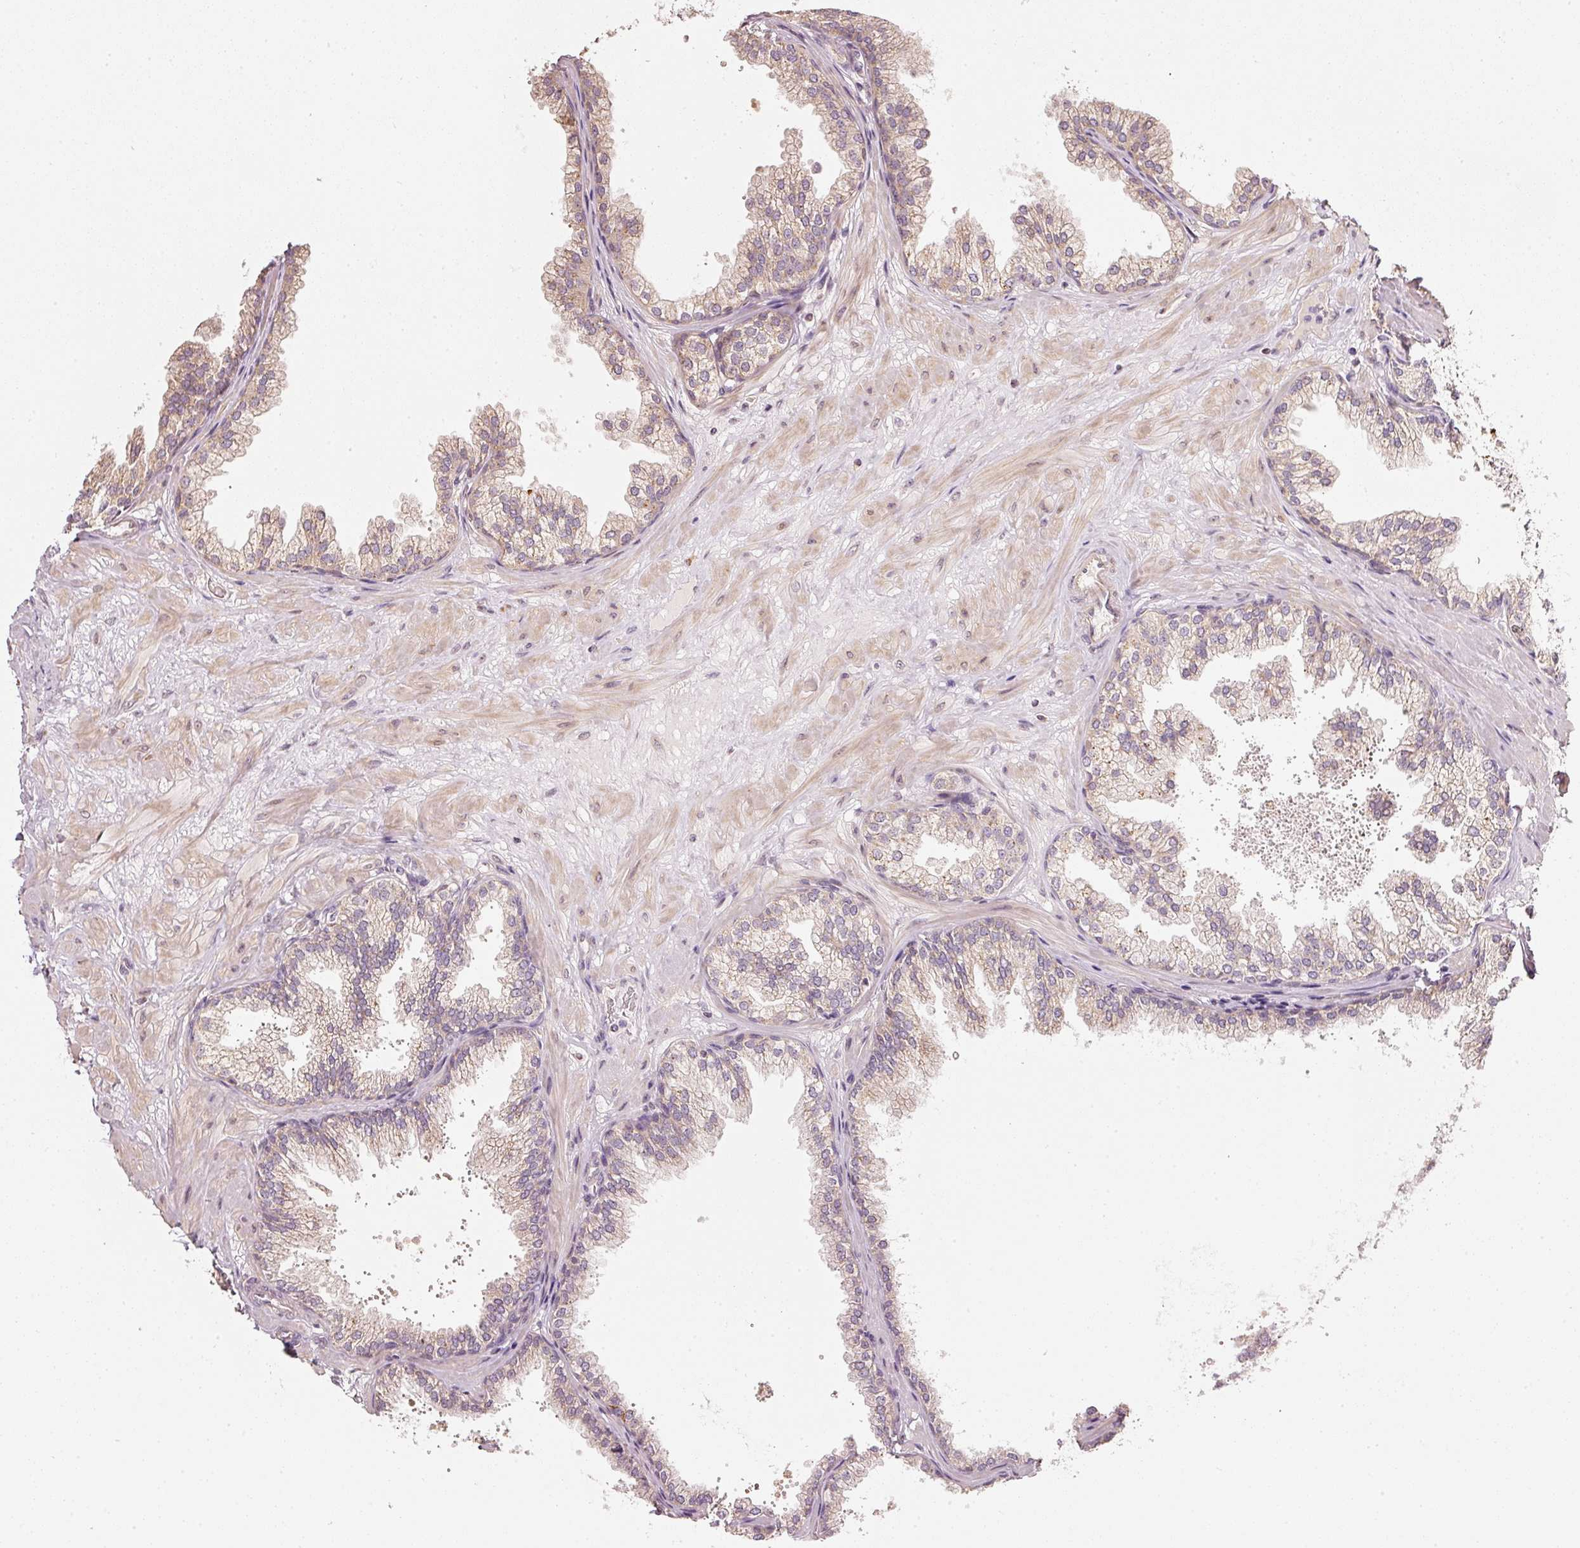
{"staining": {"intensity": "weak", "quantity": "25%-75%", "location": "cytoplasmic/membranous"}, "tissue": "prostate", "cell_type": "Glandular cells", "image_type": "normal", "snomed": [{"axis": "morphology", "description": "Normal tissue, NOS"}, {"axis": "topography", "description": "Prostate"}], "caption": "Normal prostate reveals weak cytoplasmic/membranous expression in approximately 25%-75% of glandular cells.", "gene": "RAB35", "patient": {"sex": "male", "age": 37}}